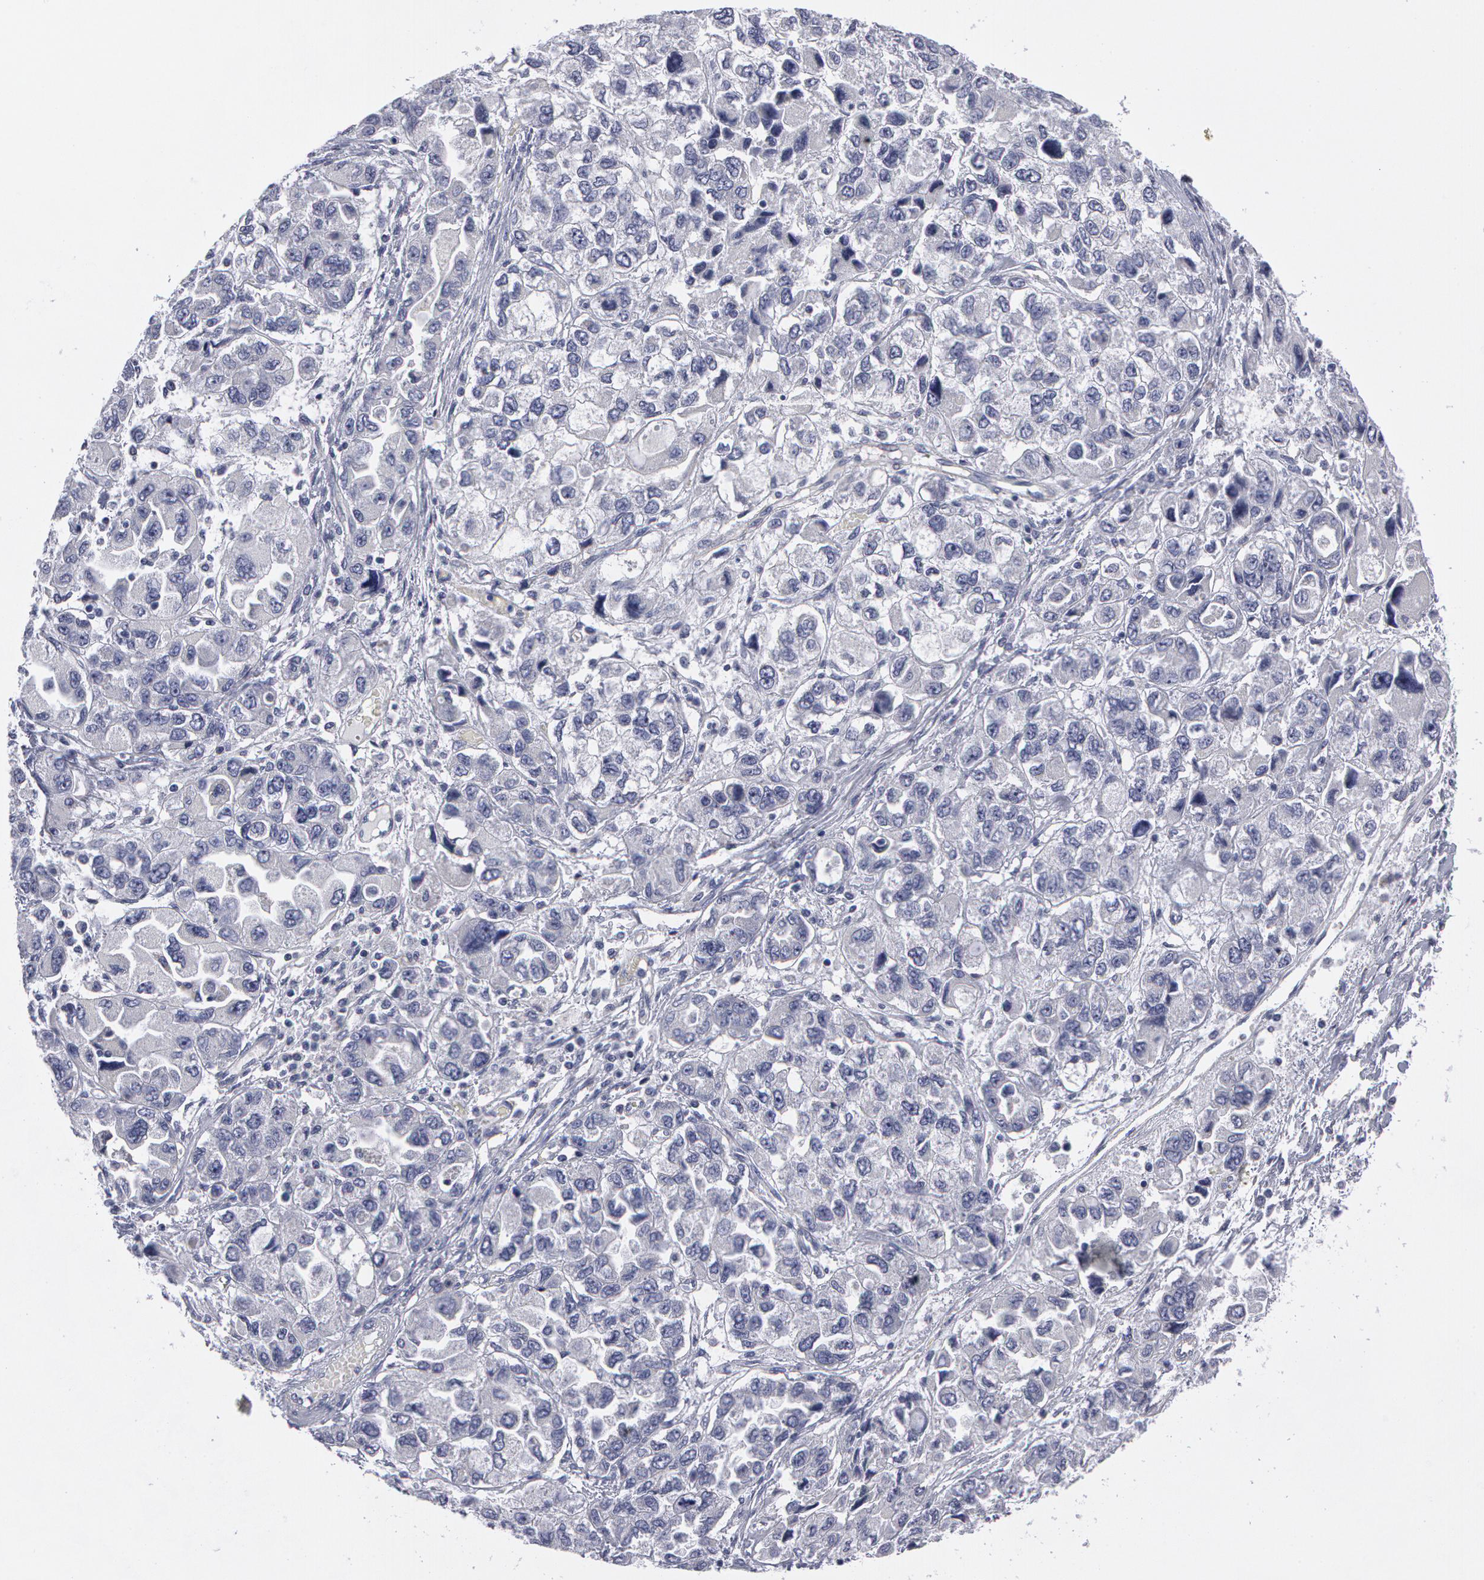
{"staining": {"intensity": "negative", "quantity": "none", "location": "none"}, "tissue": "ovarian cancer", "cell_type": "Tumor cells", "image_type": "cancer", "snomed": [{"axis": "morphology", "description": "Cystadenocarcinoma, serous, NOS"}, {"axis": "topography", "description": "Ovary"}], "caption": "This is a image of immunohistochemistry staining of ovarian cancer (serous cystadenocarcinoma), which shows no positivity in tumor cells. (Immunohistochemistry (ihc), brightfield microscopy, high magnification).", "gene": "SMC1B", "patient": {"sex": "female", "age": 84}}